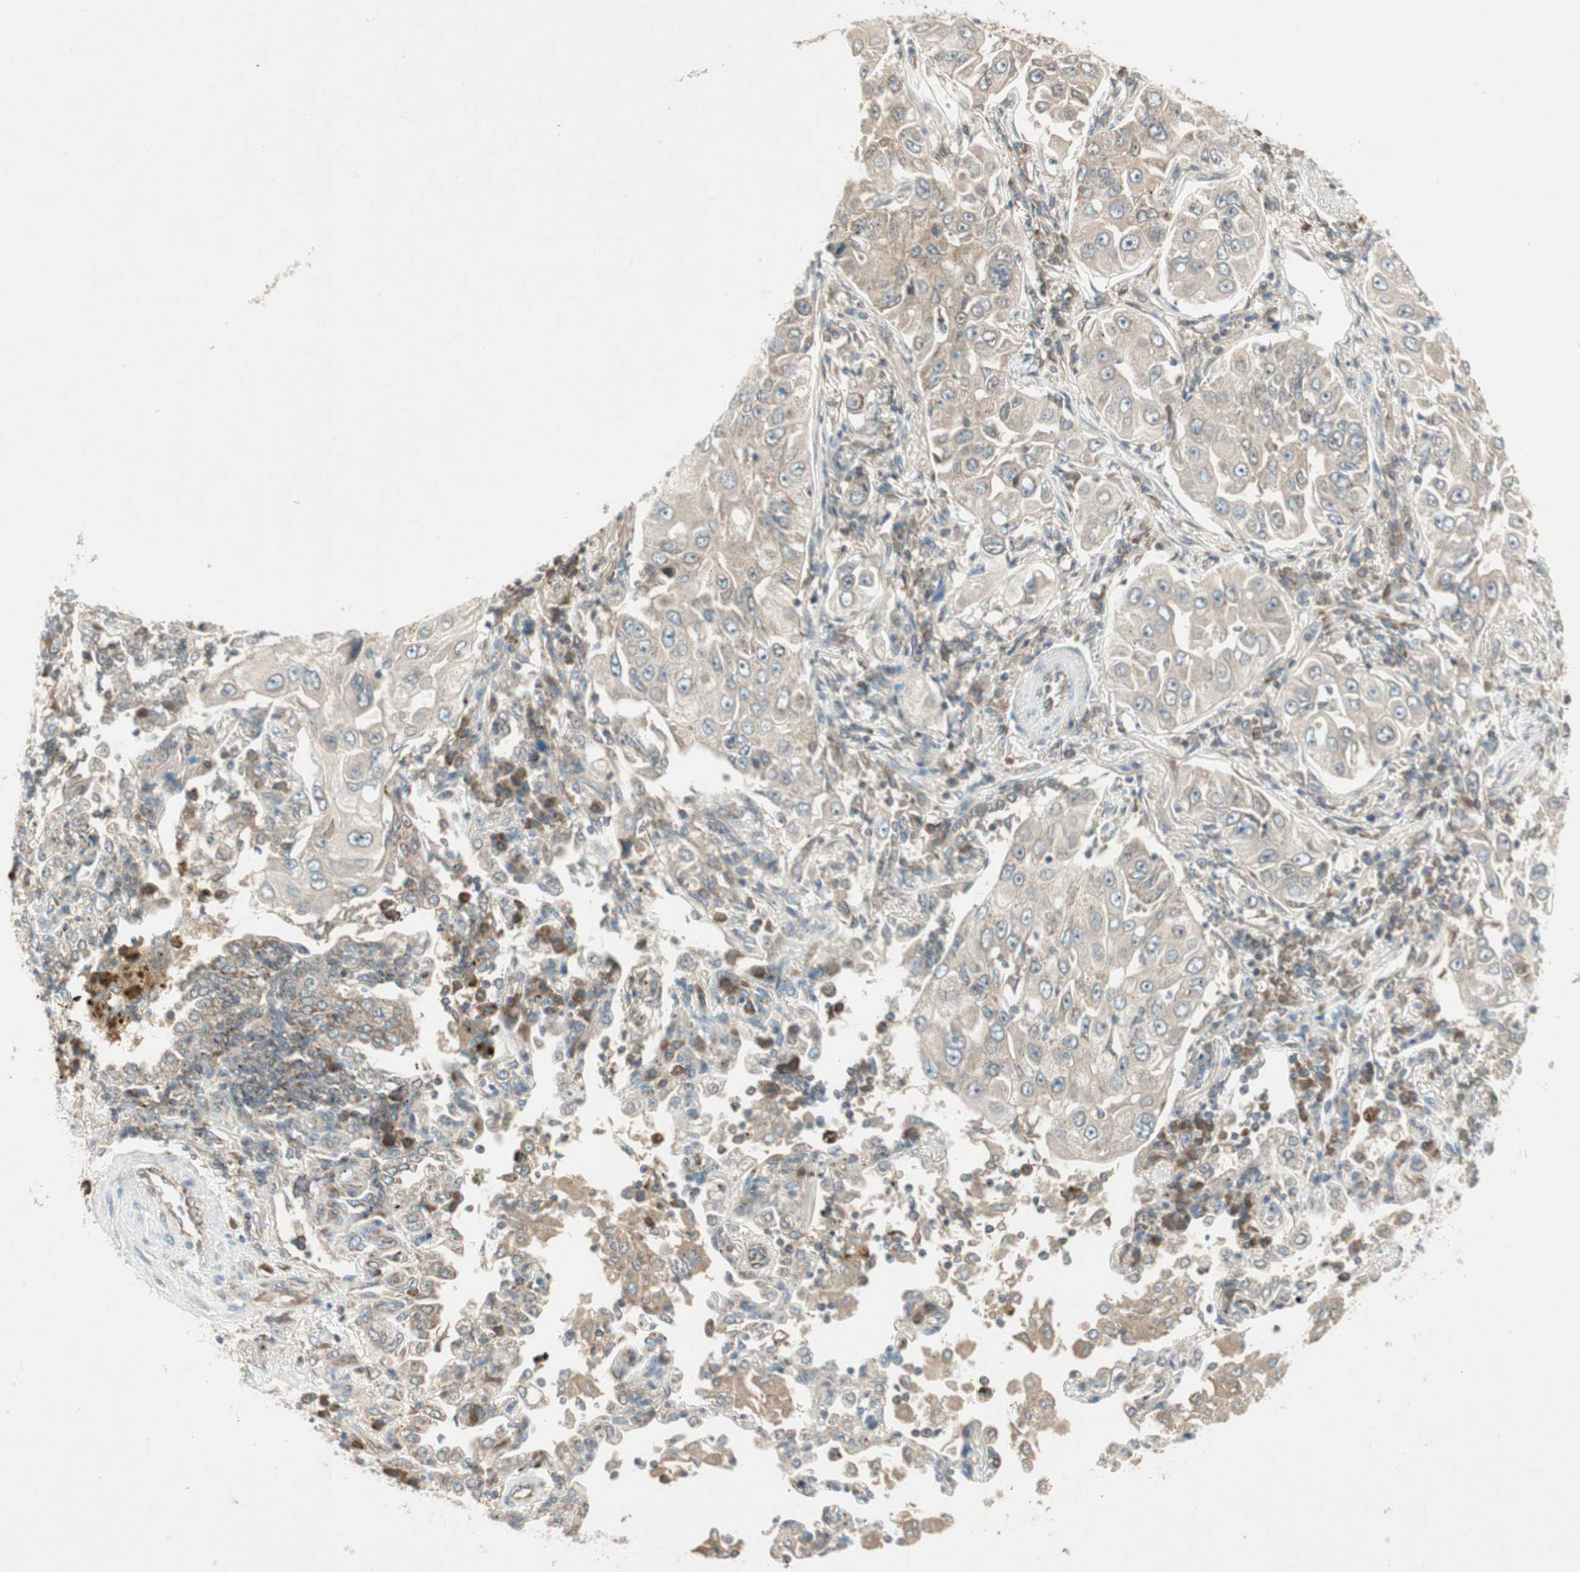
{"staining": {"intensity": "weak", "quantity": ">75%", "location": "cytoplasmic/membranous"}, "tissue": "lung cancer", "cell_type": "Tumor cells", "image_type": "cancer", "snomed": [{"axis": "morphology", "description": "Adenocarcinoma, NOS"}, {"axis": "topography", "description": "Lung"}], "caption": "Immunohistochemical staining of human lung cancer (adenocarcinoma) displays weak cytoplasmic/membranous protein expression in about >75% of tumor cells.", "gene": "CHADL", "patient": {"sex": "male", "age": 84}}